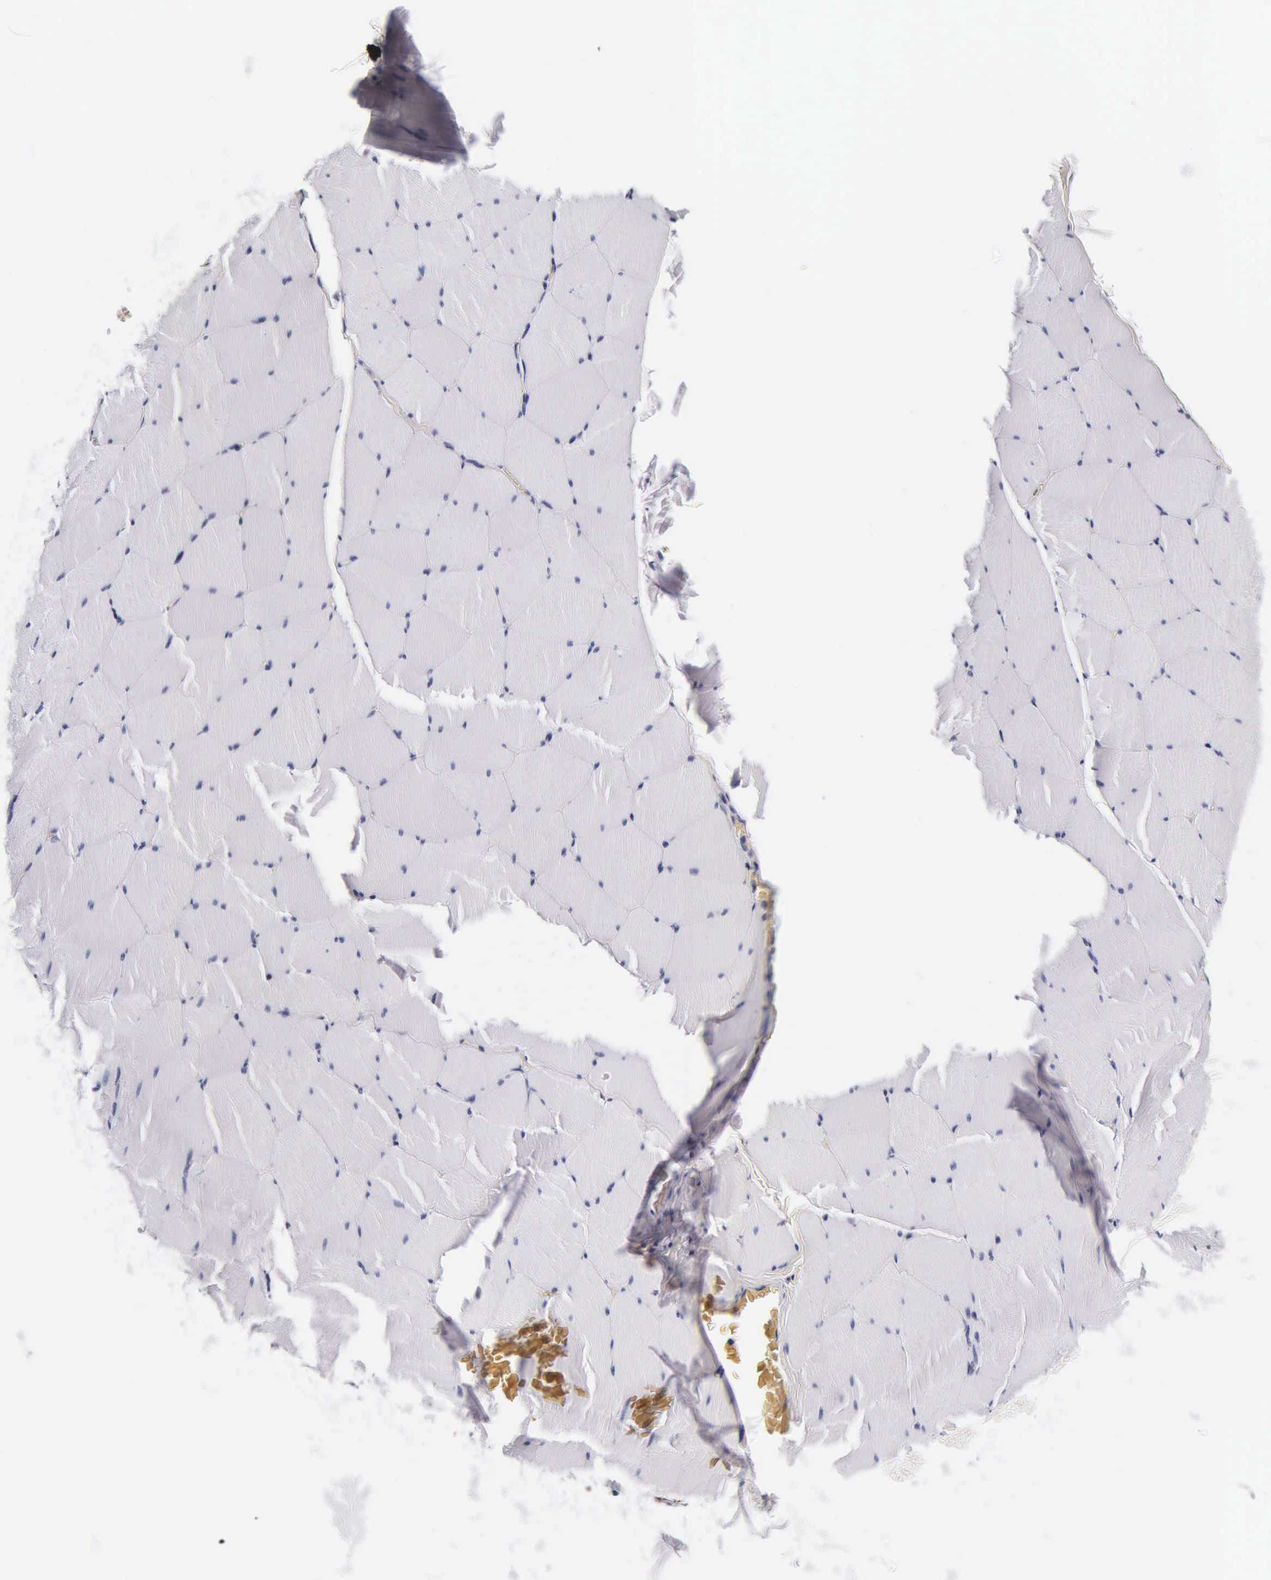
{"staining": {"intensity": "negative", "quantity": "none", "location": "none"}, "tissue": "skeletal muscle", "cell_type": "Myocytes", "image_type": "normal", "snomed": [{"axis": "morphology", "description": "Normal tissue, NOS"}, {"axis": "topography", "description": "Skeletal muscle"}, {"axis": "topography", "description": "Salivary gland"}], "caption": "Immunohistochemical staining of unremarkable human skeletal muscle displays no significant expression in myocytes.", "gene": "KRT18", "patient": {"sex": "male", "age": 62}}